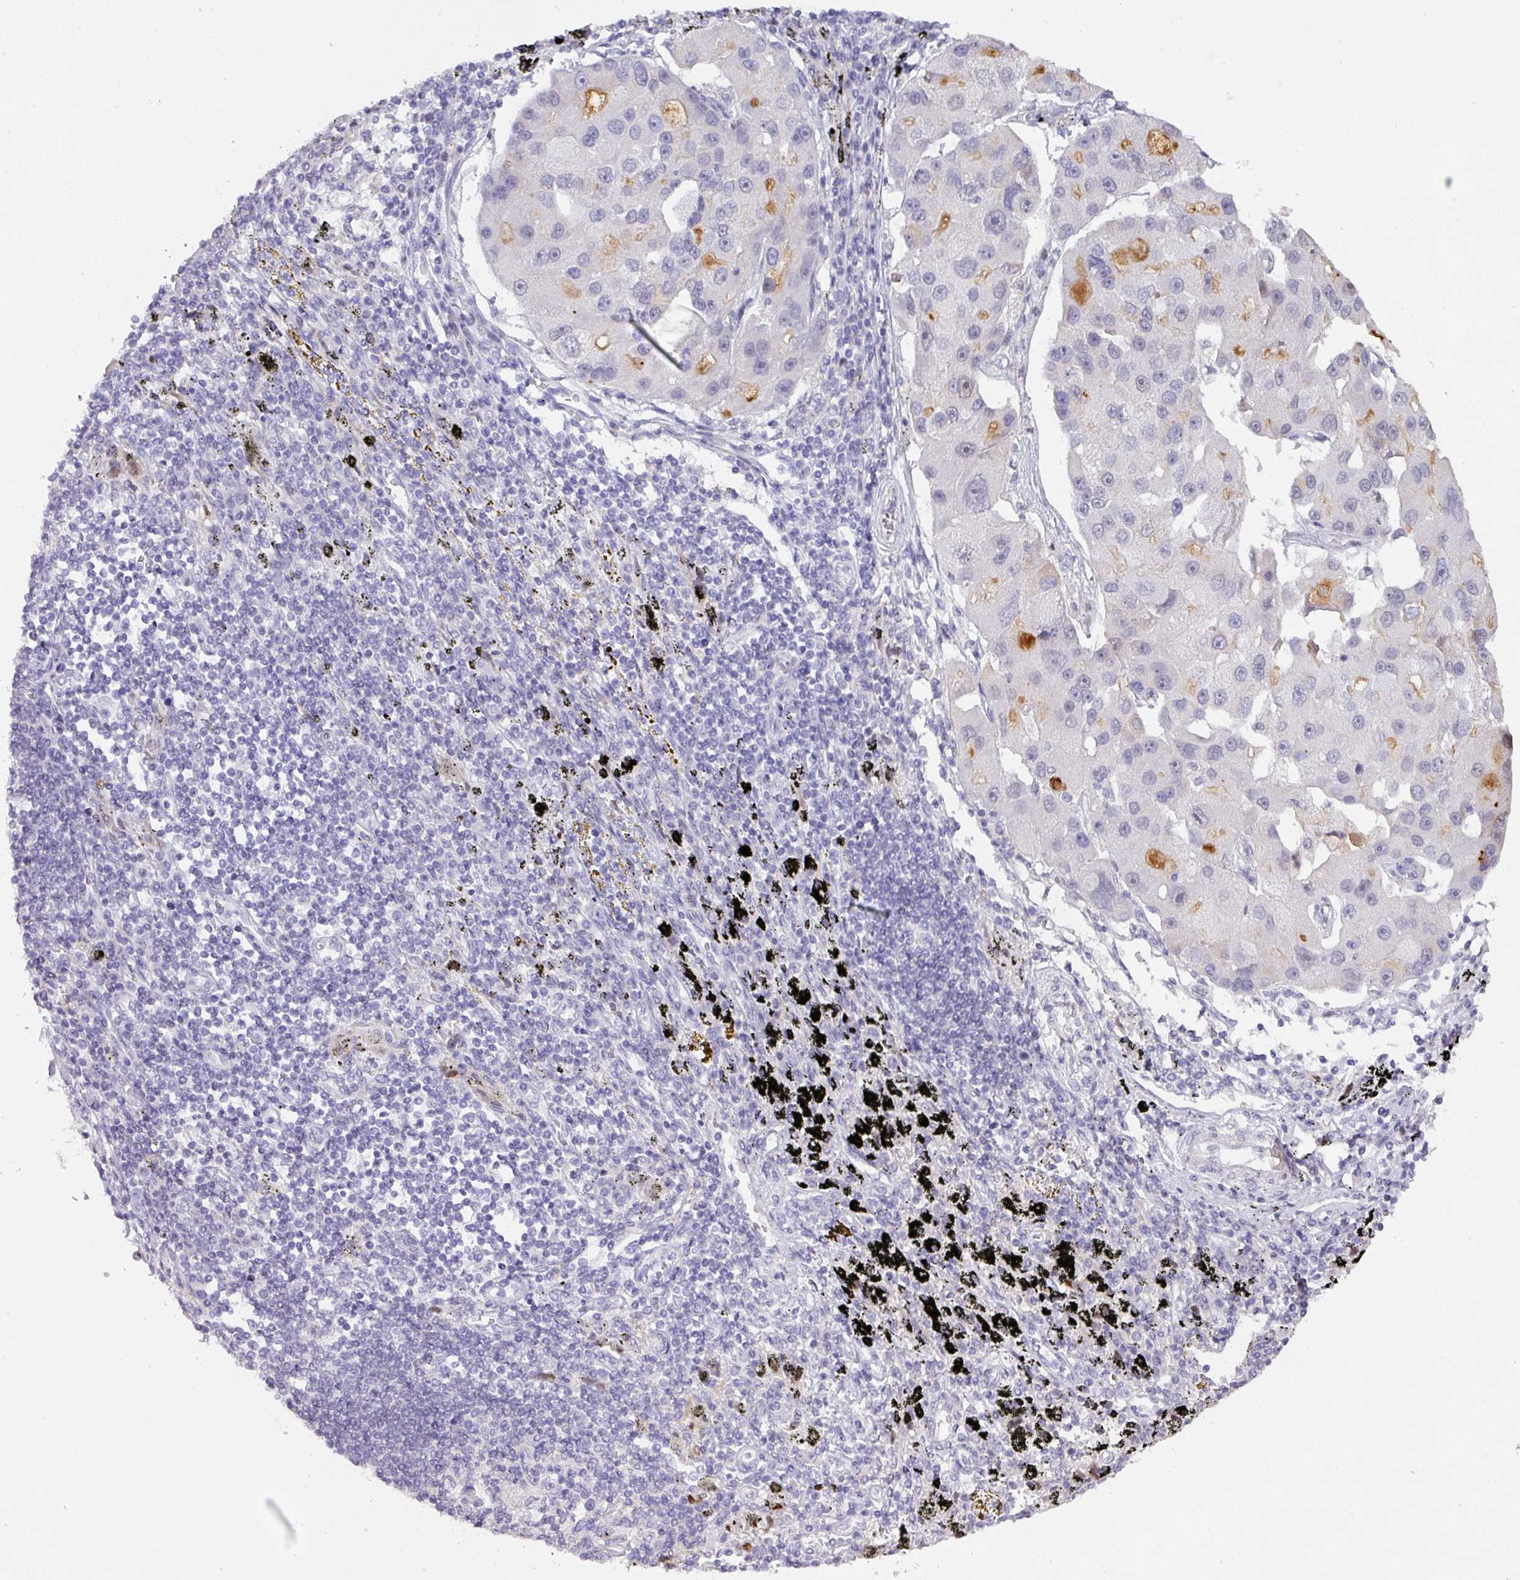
{"staining": {"intensity": "negative", "quantity": "none", "location": "none"}, "tissue": "lung cancer", "cell_type": "Tumor cells", "image_type": "cancer", "snomed": [{"axis": "morphology", "description": "Adenocarcinoma, NOS"}, {"axis": "topography", "description": "Lung"}], "caption": "Lung cancer was stained to show a protein in brown. There is no significant staining in tumor cells. (DAB (3,3'-diaminobenzidine) immunohistochemistry (IHC) visualized using brightfield microscopy, high magnification).", "gene": "ANKRD13B", "patient": {"sex": "female", "age": 54}}